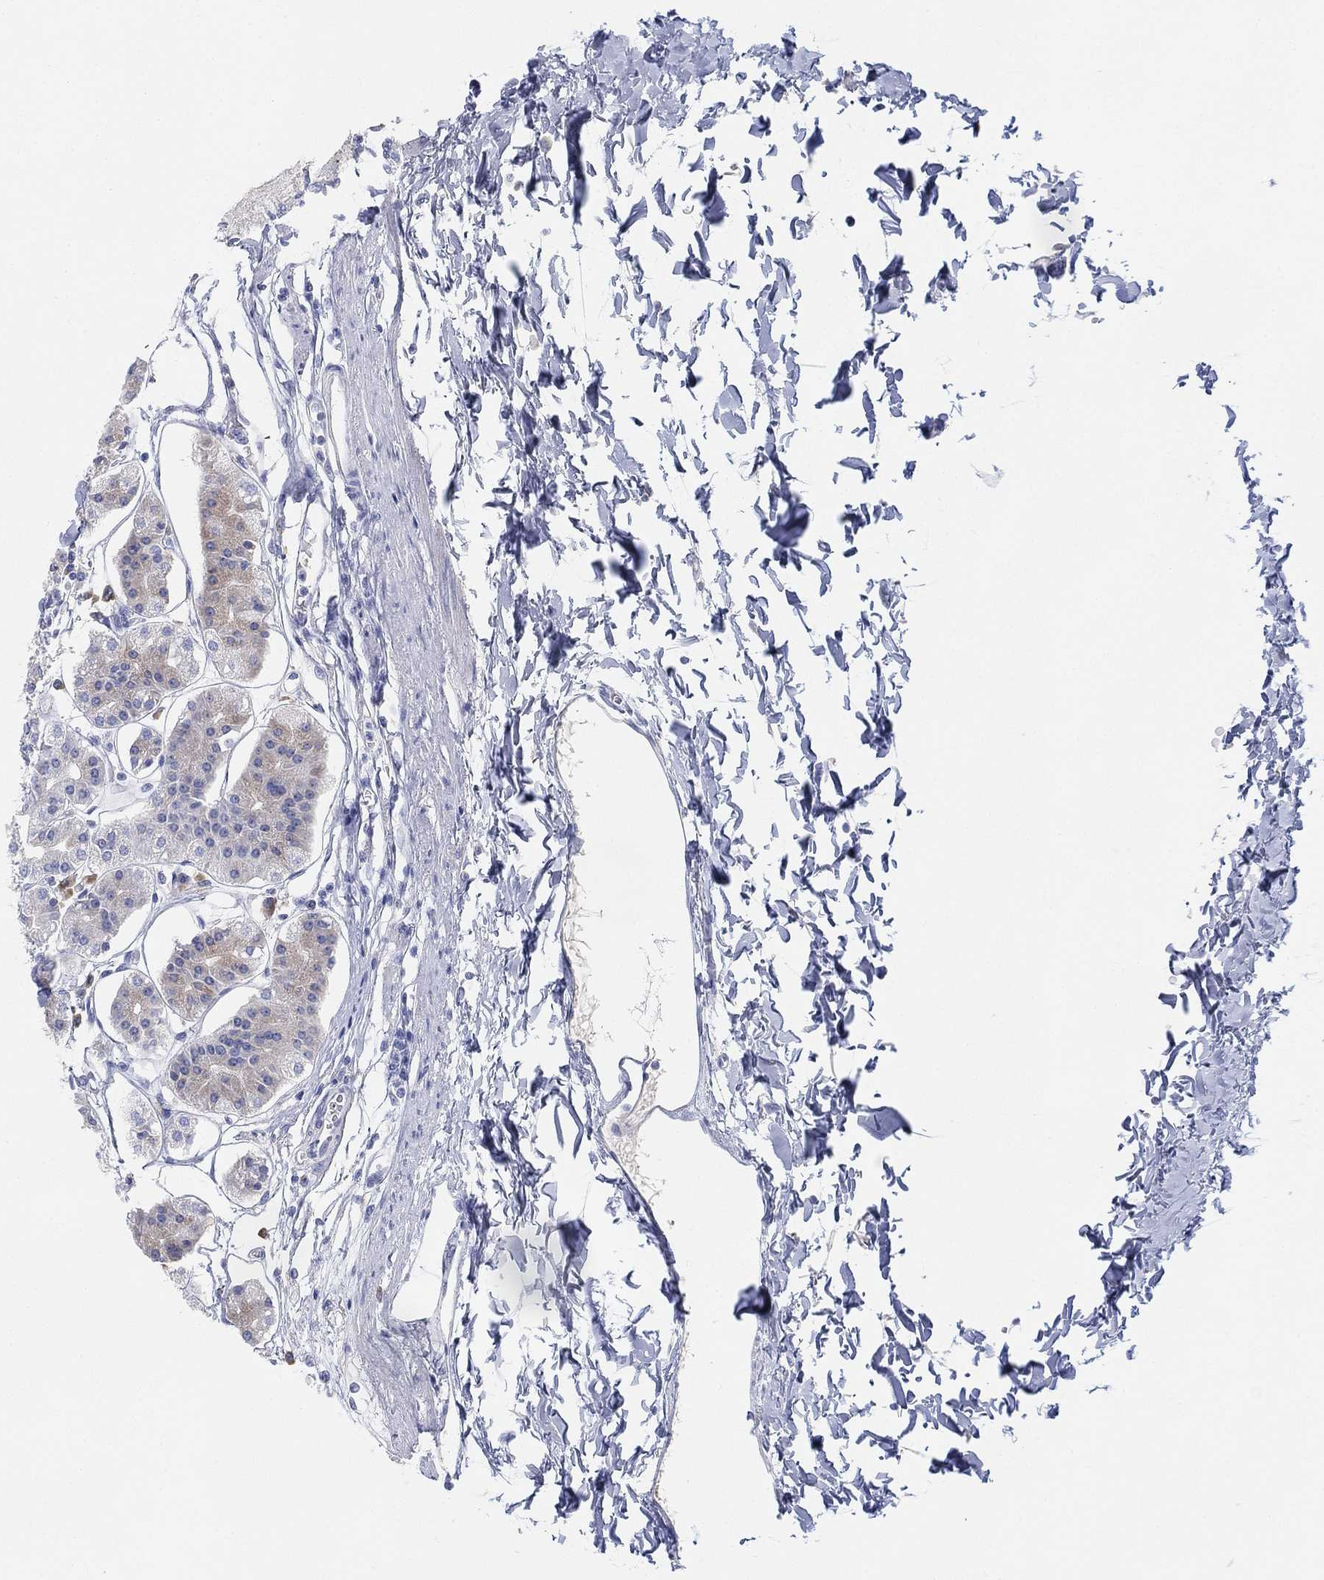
{"staining": {"intensity": "weak", "quantity": "<25%", "location": "cytoplasmic/membranous"}, "tissue": "stomach", "cell_type": "Glandular cells", "image_type": "normal", "snomed": [{"axis": "morphology", "description": "Normal tissue, NOS"}, {"axis": "topography", "description": "Skeletal muscle"}, {"axis": "topography", "description": "Stomach"}], "caption": "IHC photomicrograph of normal human stomach stained for a protein (brown), which exhibits no positivity in glandular cells. (DAB (3,3'-diaminobenzidine) immunohistochemistry with hematoxylin counter stain).", "gene": "GCNA", "patient": {"sex": "female", "age": 57}}